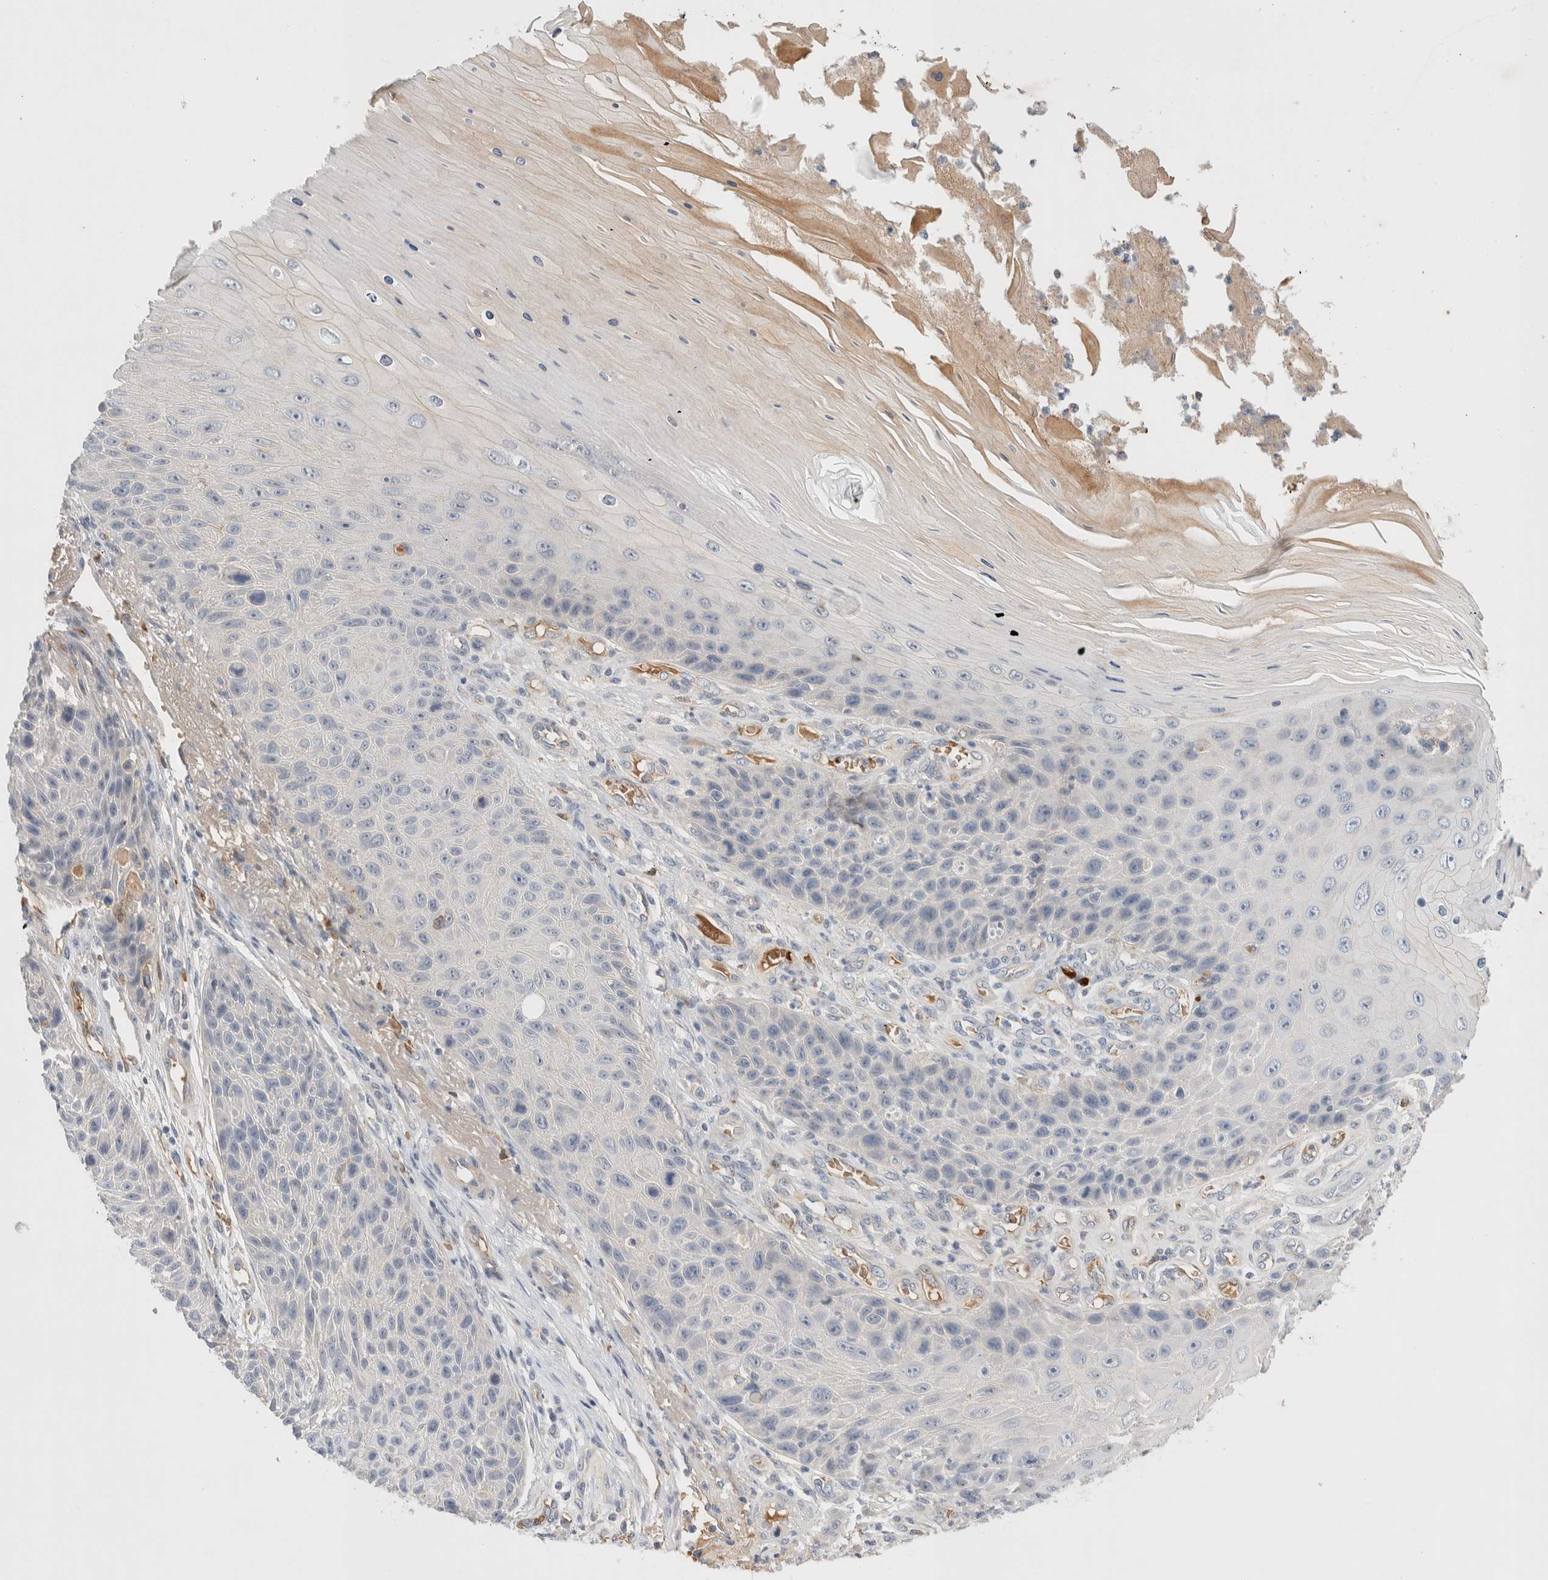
{"staining": {"intensity": "negative", "quantity": "none", "location": "none"}, "tissue": "skin cancer", "cell_type": "Tumor cells", "image_type": "cancer", "snomed": [{"axis": "morphology", "description": "Squamous cell carcinoma, NOS"}, {"axis": "topography", "description": "Skin"}], "caption": "This is an IHC histopathology image of skin cancer (squamous cell carcinoma). There is no positivity in tumor cells.", "gene": "MST1", "patient": {"sex": "female", "age": 88}}